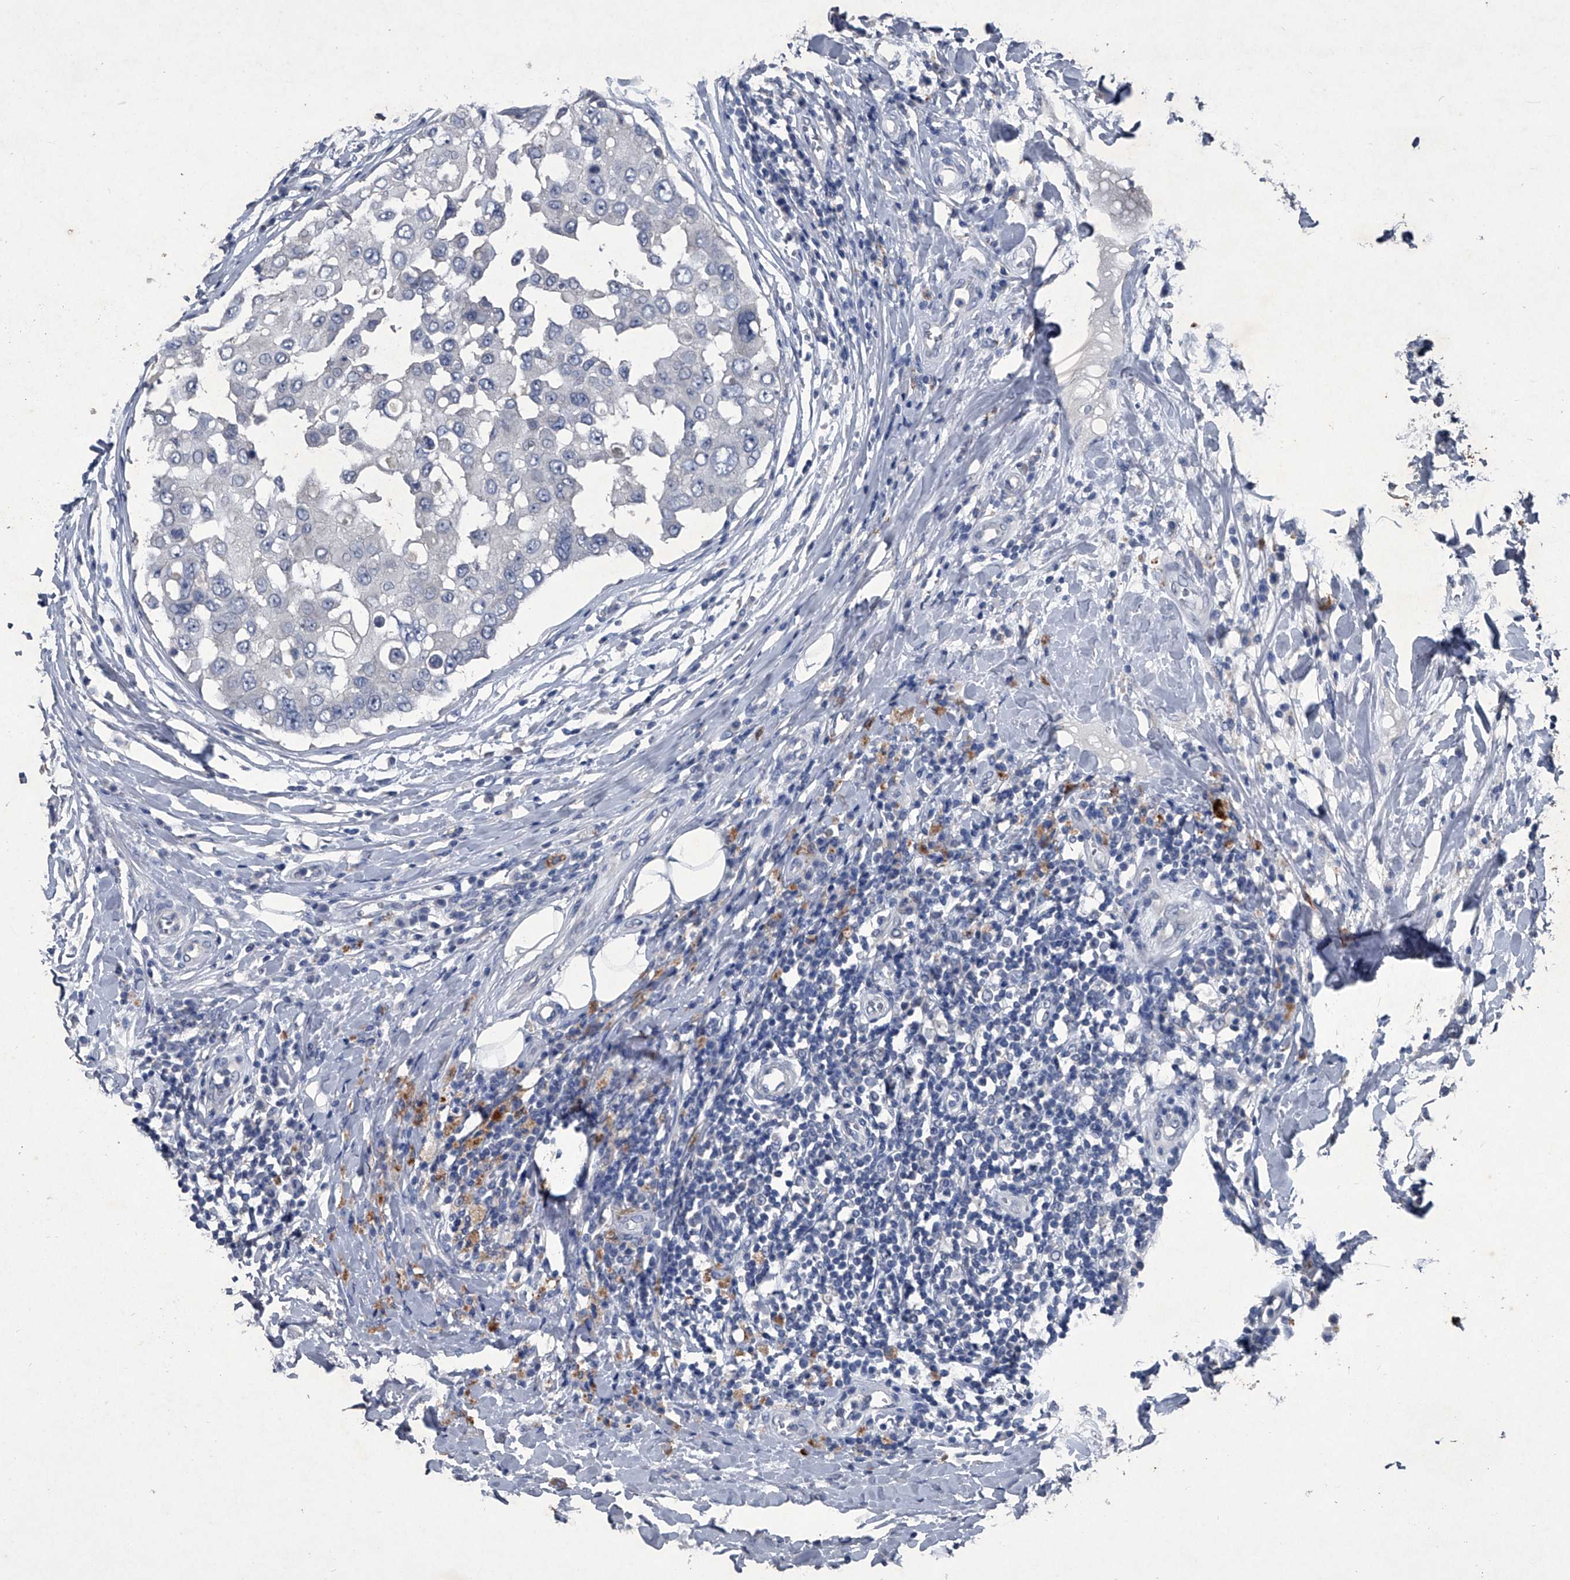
{"staining": {"intensity": "negative", "quantity": "none", "location": "none"}, "tissue": "breast cancer", "cell_type": "Tumor cells", "image_type": "cancer", "snomed": [{"axis": "morphology", "description": "Duct carcinoma"}, {"axis": "topography", "description": "Breast"}], "caption": "Immunohistochemistry histopathology image of neoplastic tissue: human breast cancer (invasive ductal carcinoma) stained with DAB shows no significant protein staining in tumor cells.", "gene": "MAPKAP1", "patient": {"sex": "female", "age": 27}}